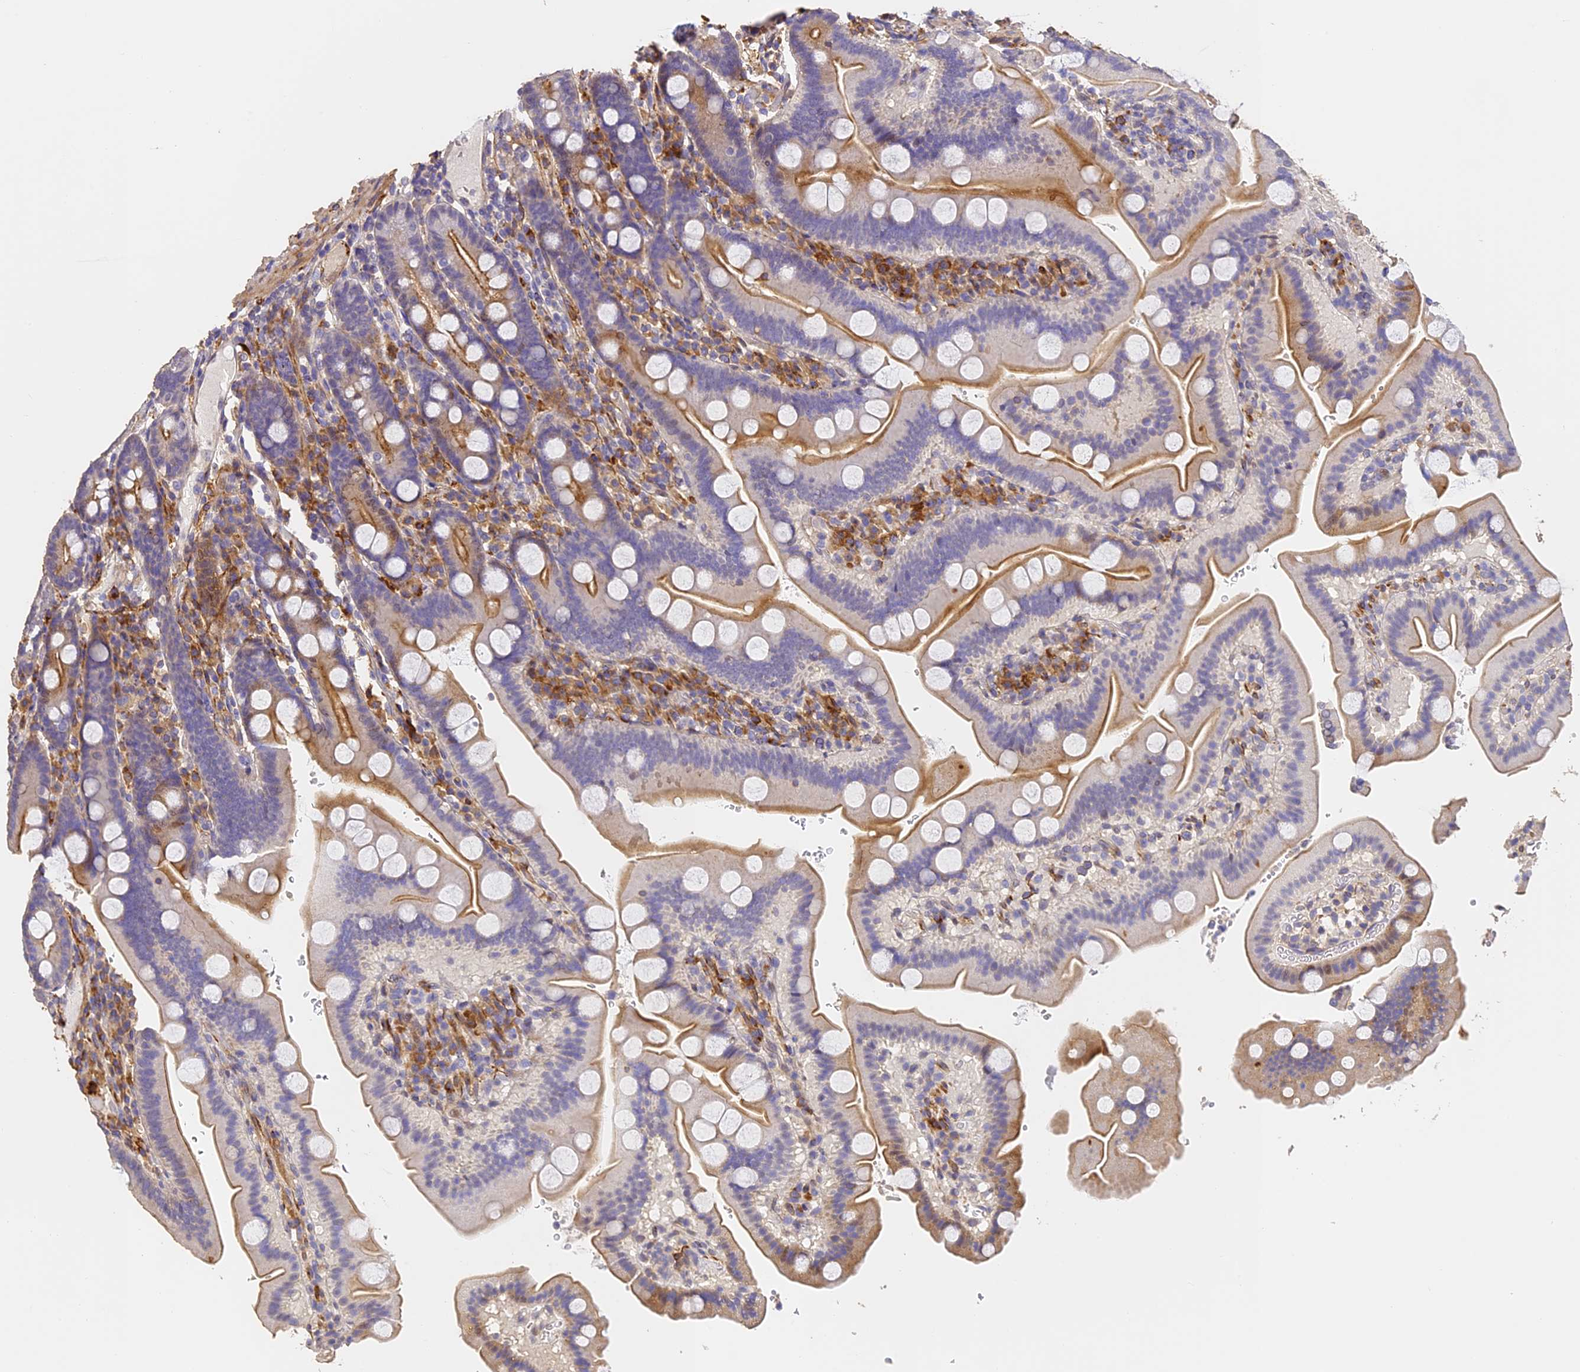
{"staining": {"intensity": "moderate", "quantity": "25%-75%", "location": "cytoplasmic/membranous"}, "tissue": "duodenum", "cell_type": "Glandular cells", "image_type": "normal", "snomed": [{"axis": "morphology", "description": "Normal tissue, NOS"}, {"axis": "topography", "description": "Duodenum"}], "caption": "DAB (3,3'-diaminobenzidine) immunohistochemical staining of unremarkable human duodenum displays moderate cytoplasmic/membranous protein positivity in approximately 25%-75% of glandular cells.", "gene": "SLC11A1", "patient": {"sex": "male", "age": 55}}